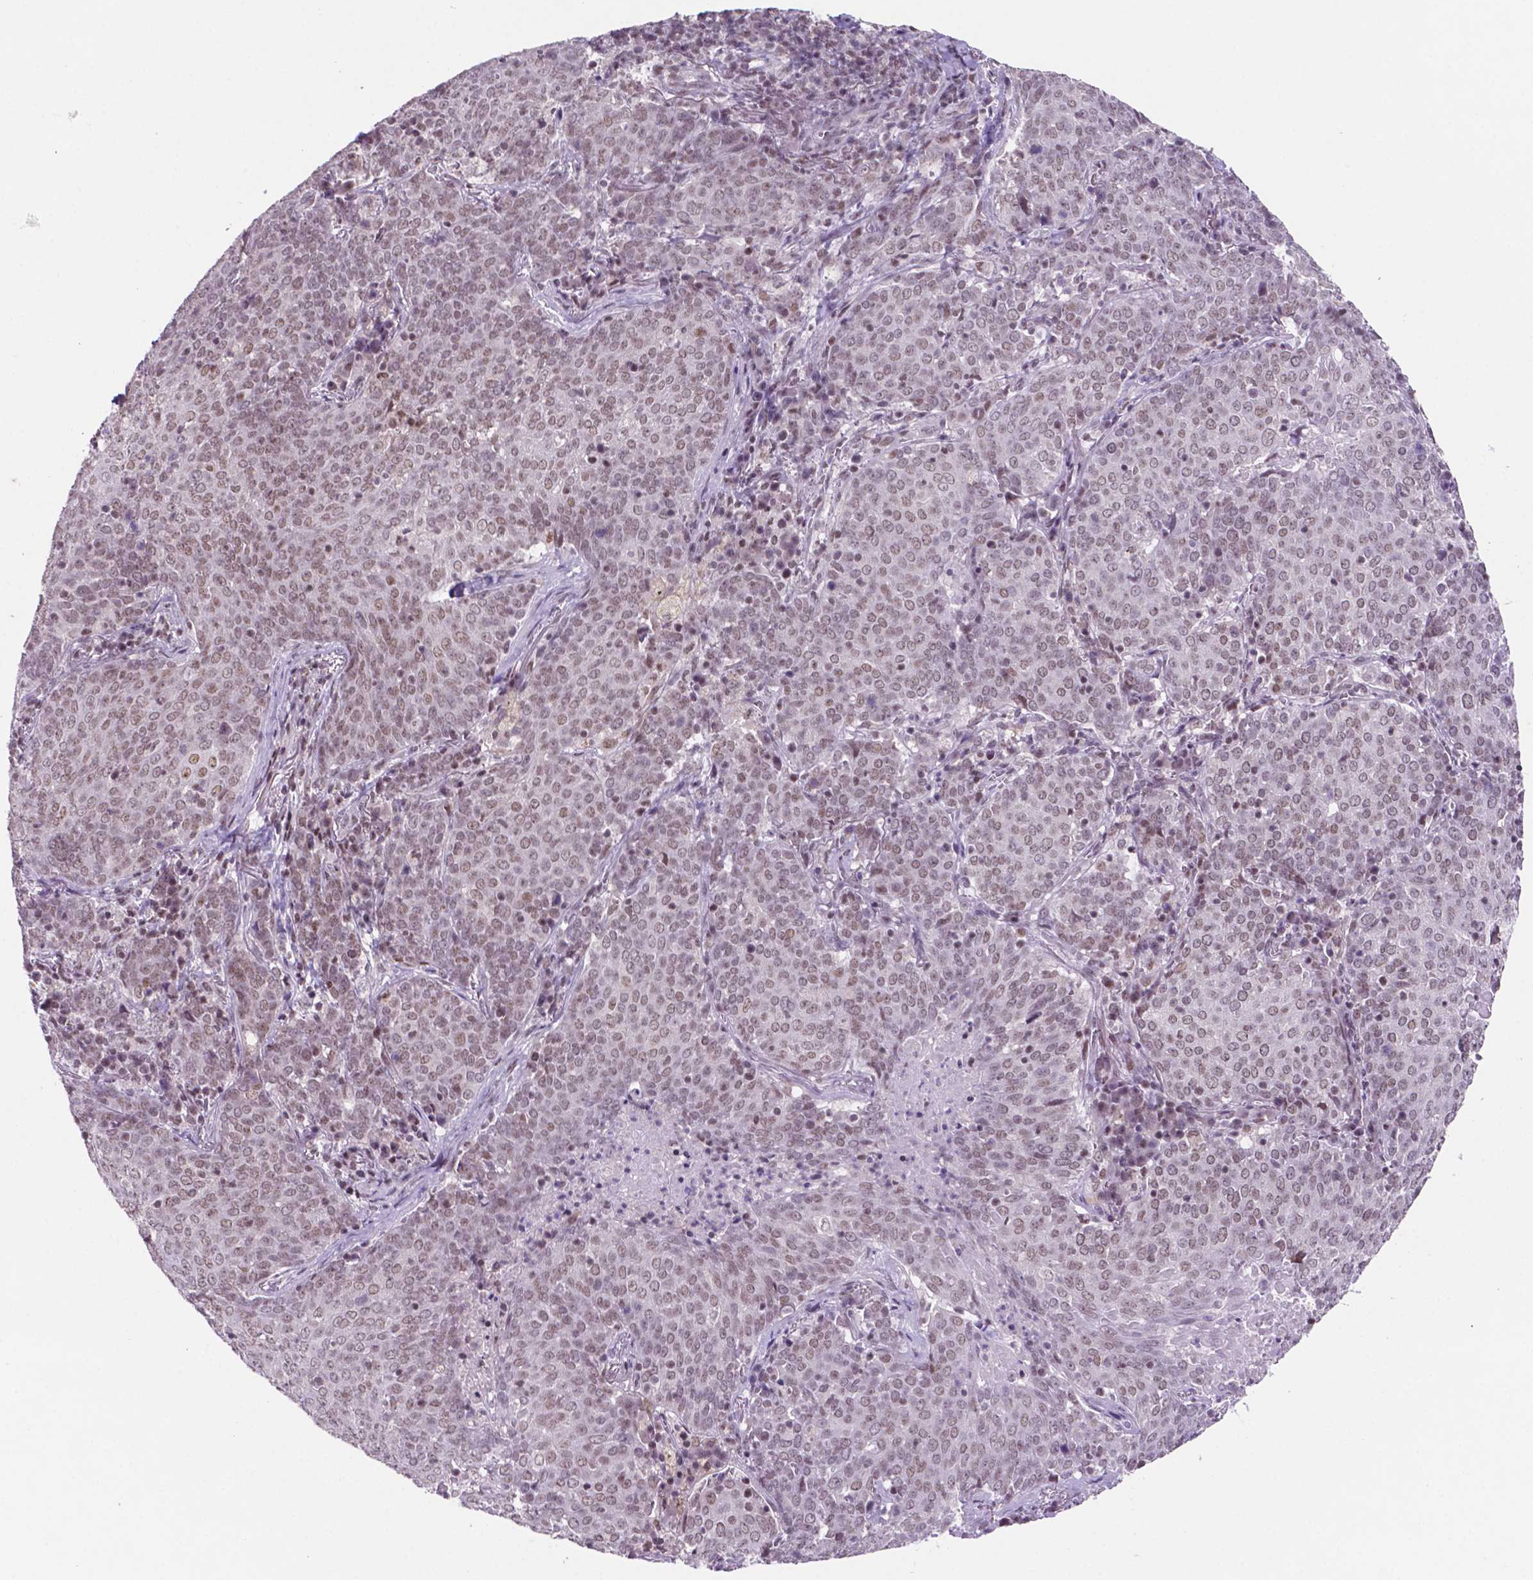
{"staining": {"intensity": "weak", "quantity": ">75%", "location": "nuclear"}, "tissue": "lung cancer", "cell_type": "Tumor cells", "image_type": "cancer", "snomed": [{"axis": "morphology", "description": "Squamous cell carcinoma, NOS"}, {"axis": "topography", "description": "Lung"}], "caption": "Weak nuclear positivity is present in approximately >75% of tumor cells in lung cancer.", "gene": "NCOR1", "patient": {"sex": "male", "age": 82}}